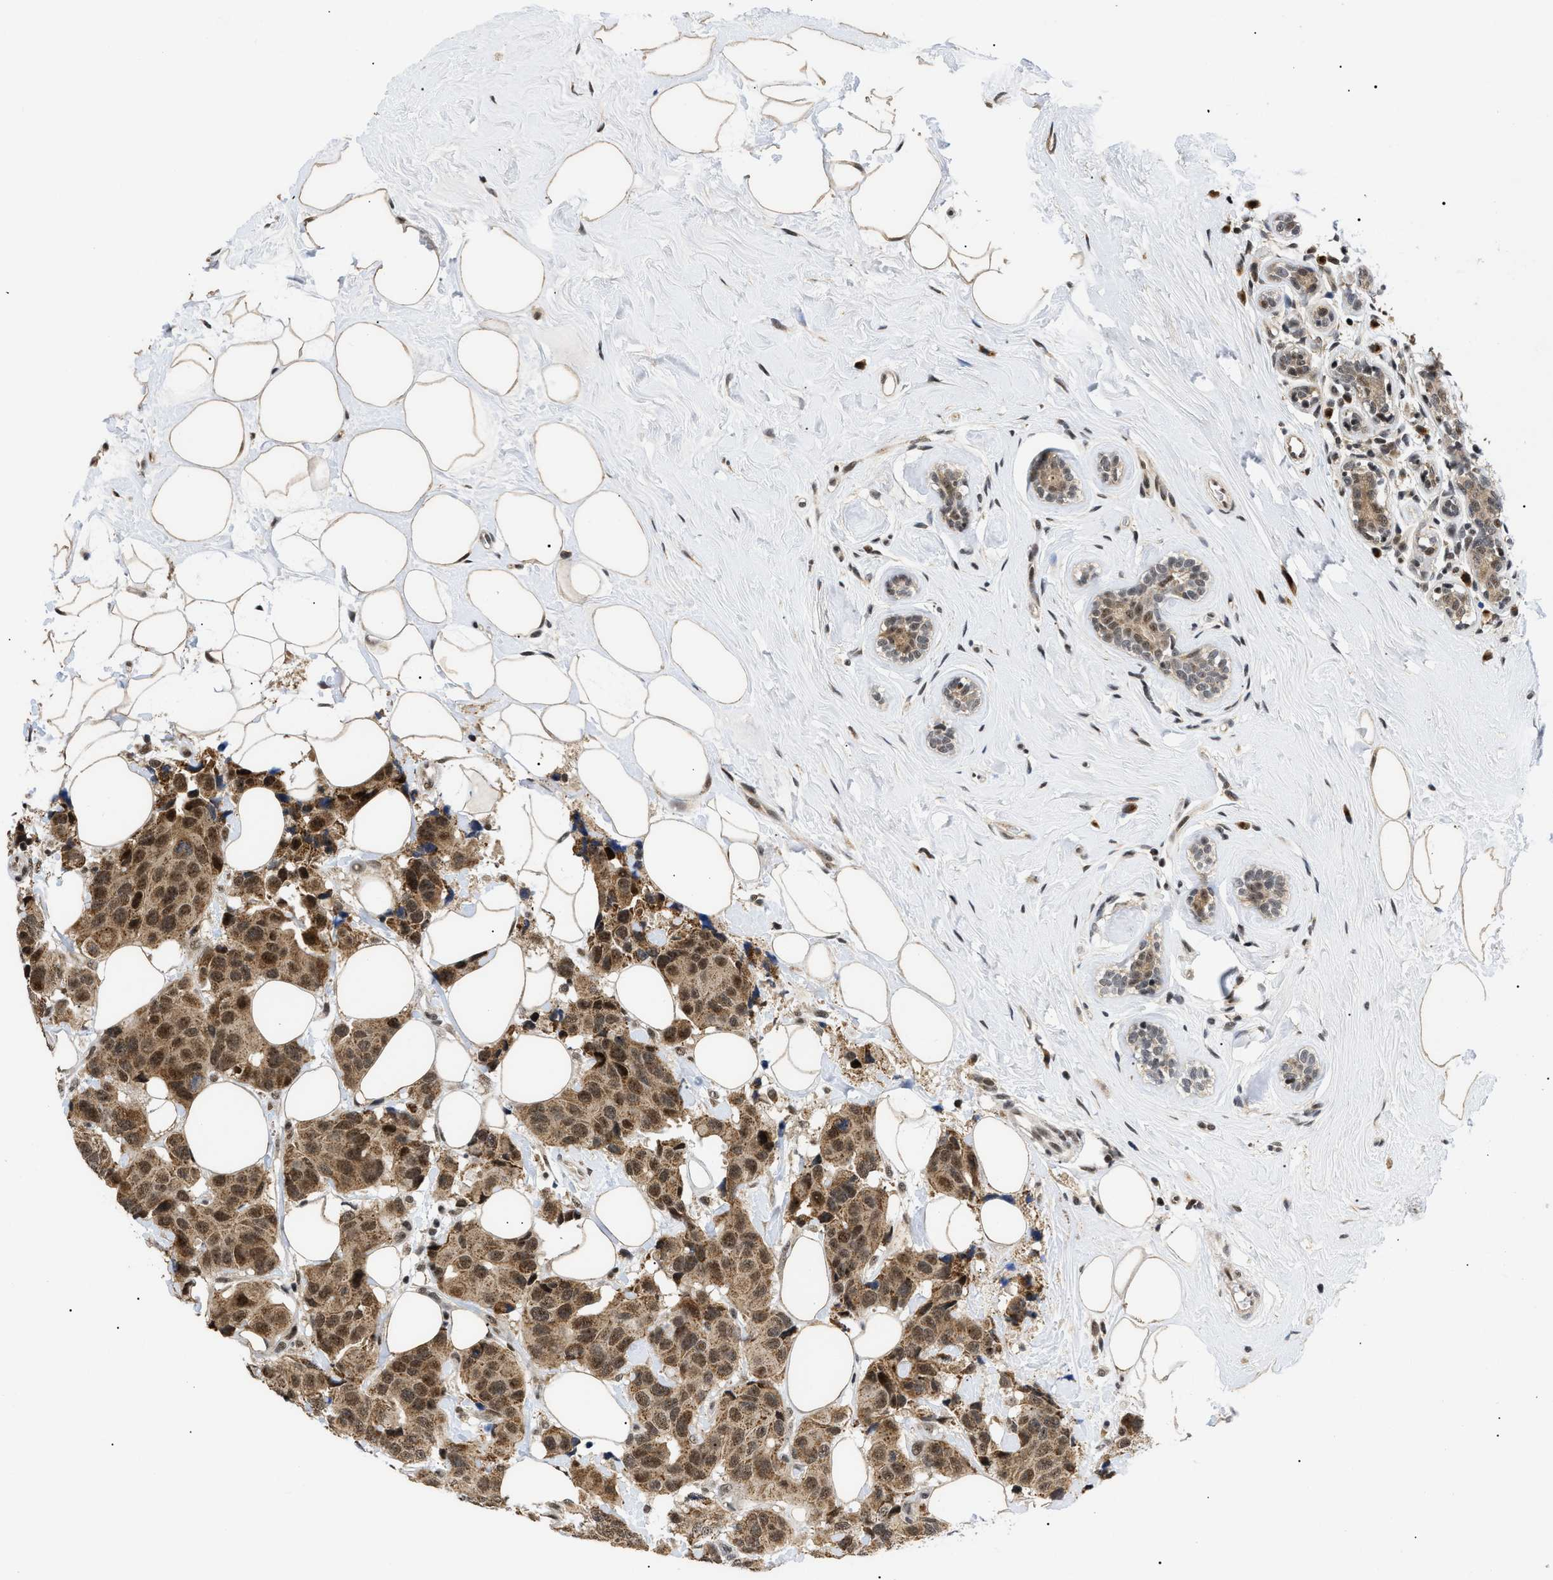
{"staining": {"intensity": "moderate", "quantity": ">75%", "location": "cytoplasmic/membranous,nuclear"}, "tissue": "breast cancer", "cell_type": "Tumor cells", "image_type": "cancer", "snomed": [{"axis": "morphology", "description": "Normal tissue, NOS"}, {"axis": "morphology", "description": "Duct carcinoma"}, {"axis": "topography", "description": "Breast"}], "caption": "Breast cancer tissue demonstrates moderate cytoplasmic/membranous and nuclear staining in about >75% of tumor cells, visualized by immunohistochemistry.", "gene": "ZBTB11", "patient": {"sex": "female", "age": 39}}